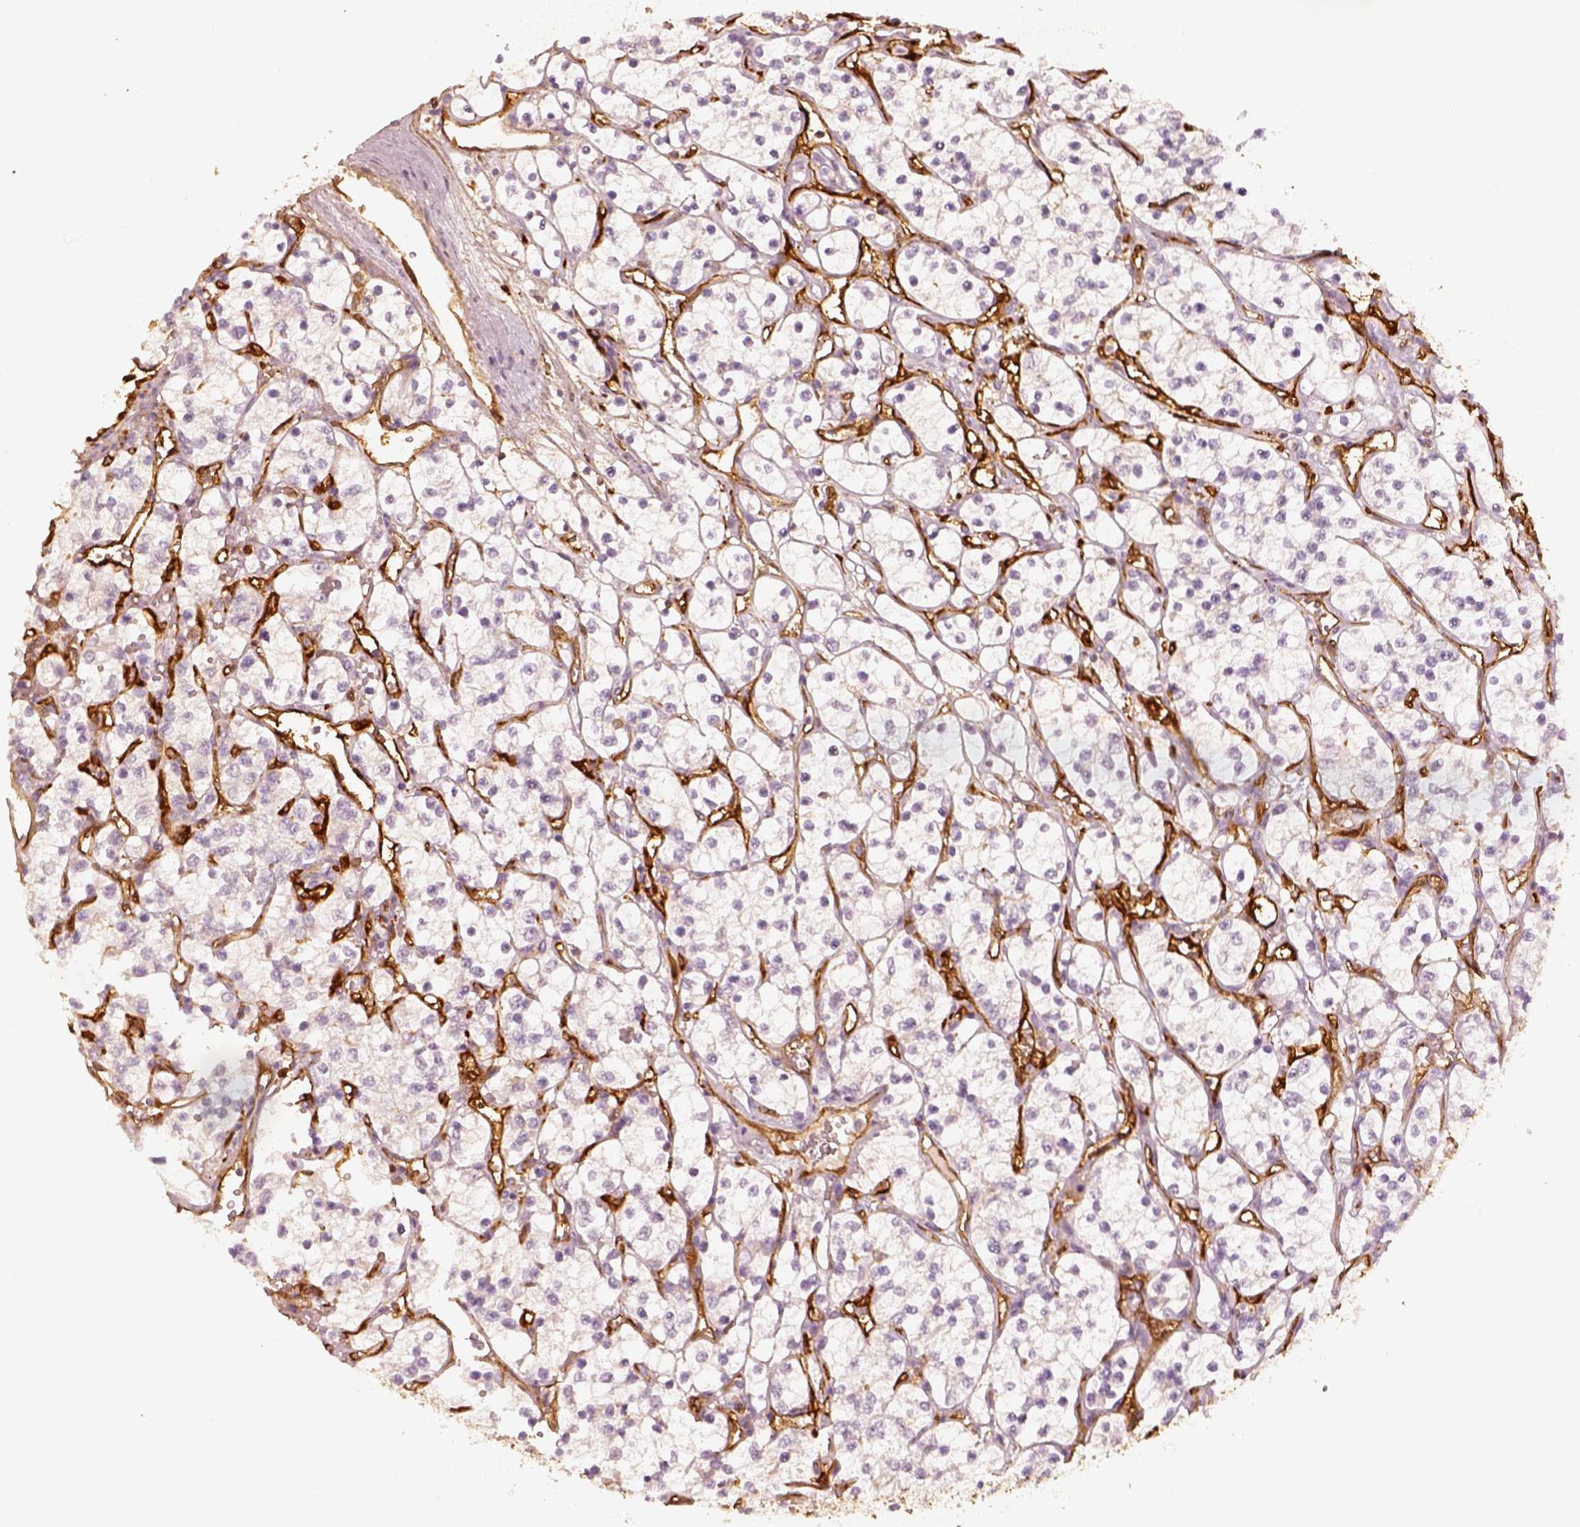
{"staining": {"intensity": "negative", "quantity": "none", "location": "none"}, "tissue": "renal cancer", "cell_type": "Tumor cells", "image_type": "cancer", "snomed": [{"axis": "morphology", "description": "Adenocarcinoma, NOS"}, {"axis": "topography", "description": "Kidney"}], "caption": "Immunohistochemical staining of renal cancer shows no significant positivity in tumor cells. (DAB immunohistochemistry with hematoxylin counter stain).", "gene": "FSCN1", "patient": {"sex": "female", "age": 69}}